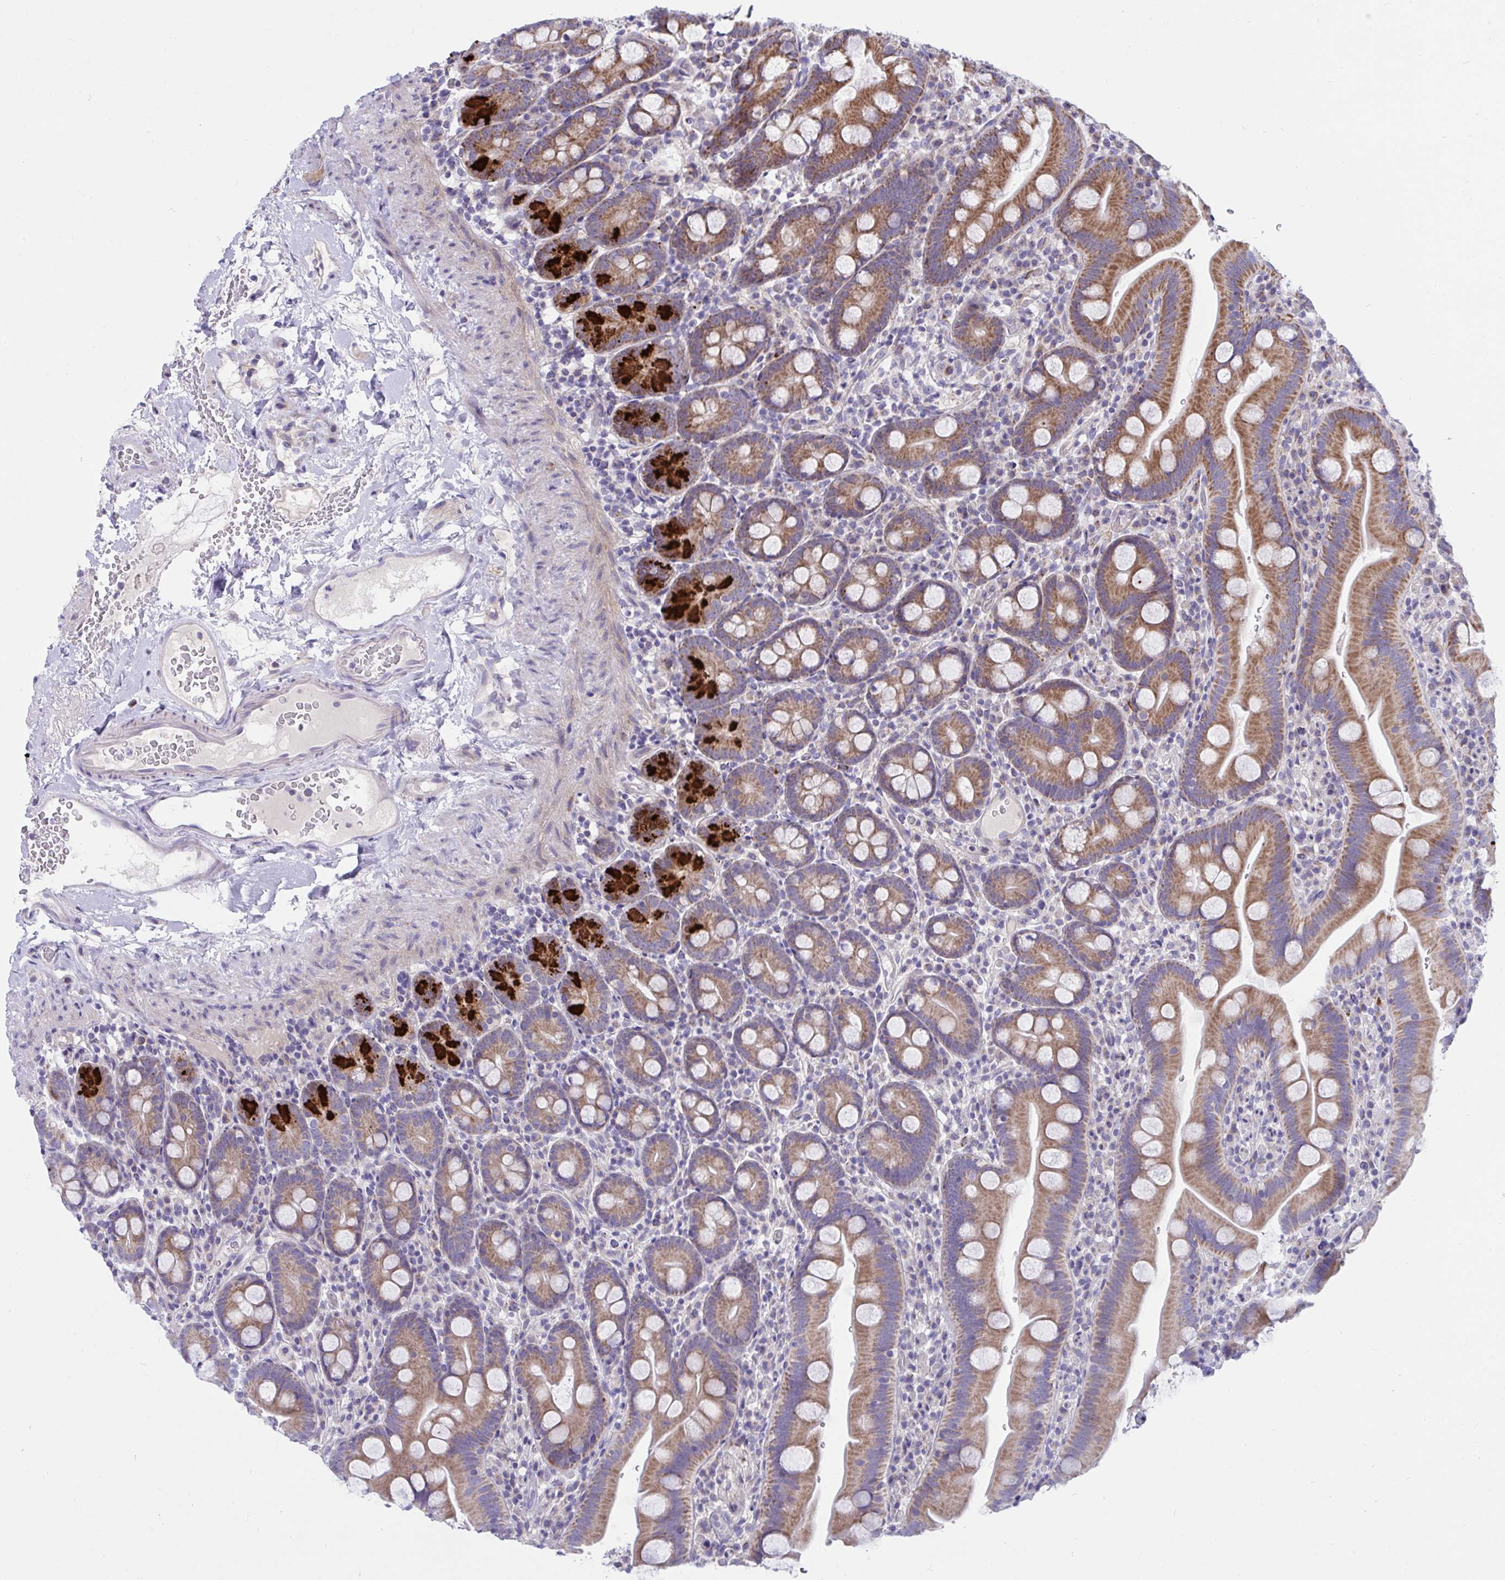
{"staining": {"intensity": "moderate", "quantity": ">75%", "location": "cytoplasmic/membranous"}, "tissue": "small intestine", "cell_type": "Glandular cells", "image_type": "normal", "snomed": [{"axis": "morphology", "description": "Normal tissue, NOS"}, {"axis": "topography", "description": "Small intestine"}], "caption": "Glandular cells reveal moderate cytoplasmic/membranous positivity in approximately >75% of cells in normal small intestine. The protein of interest is shown in brown color, while the nuclei are stained blue.", "gene": "DTX3", "patient": {"sex": "female", "age": 68}}